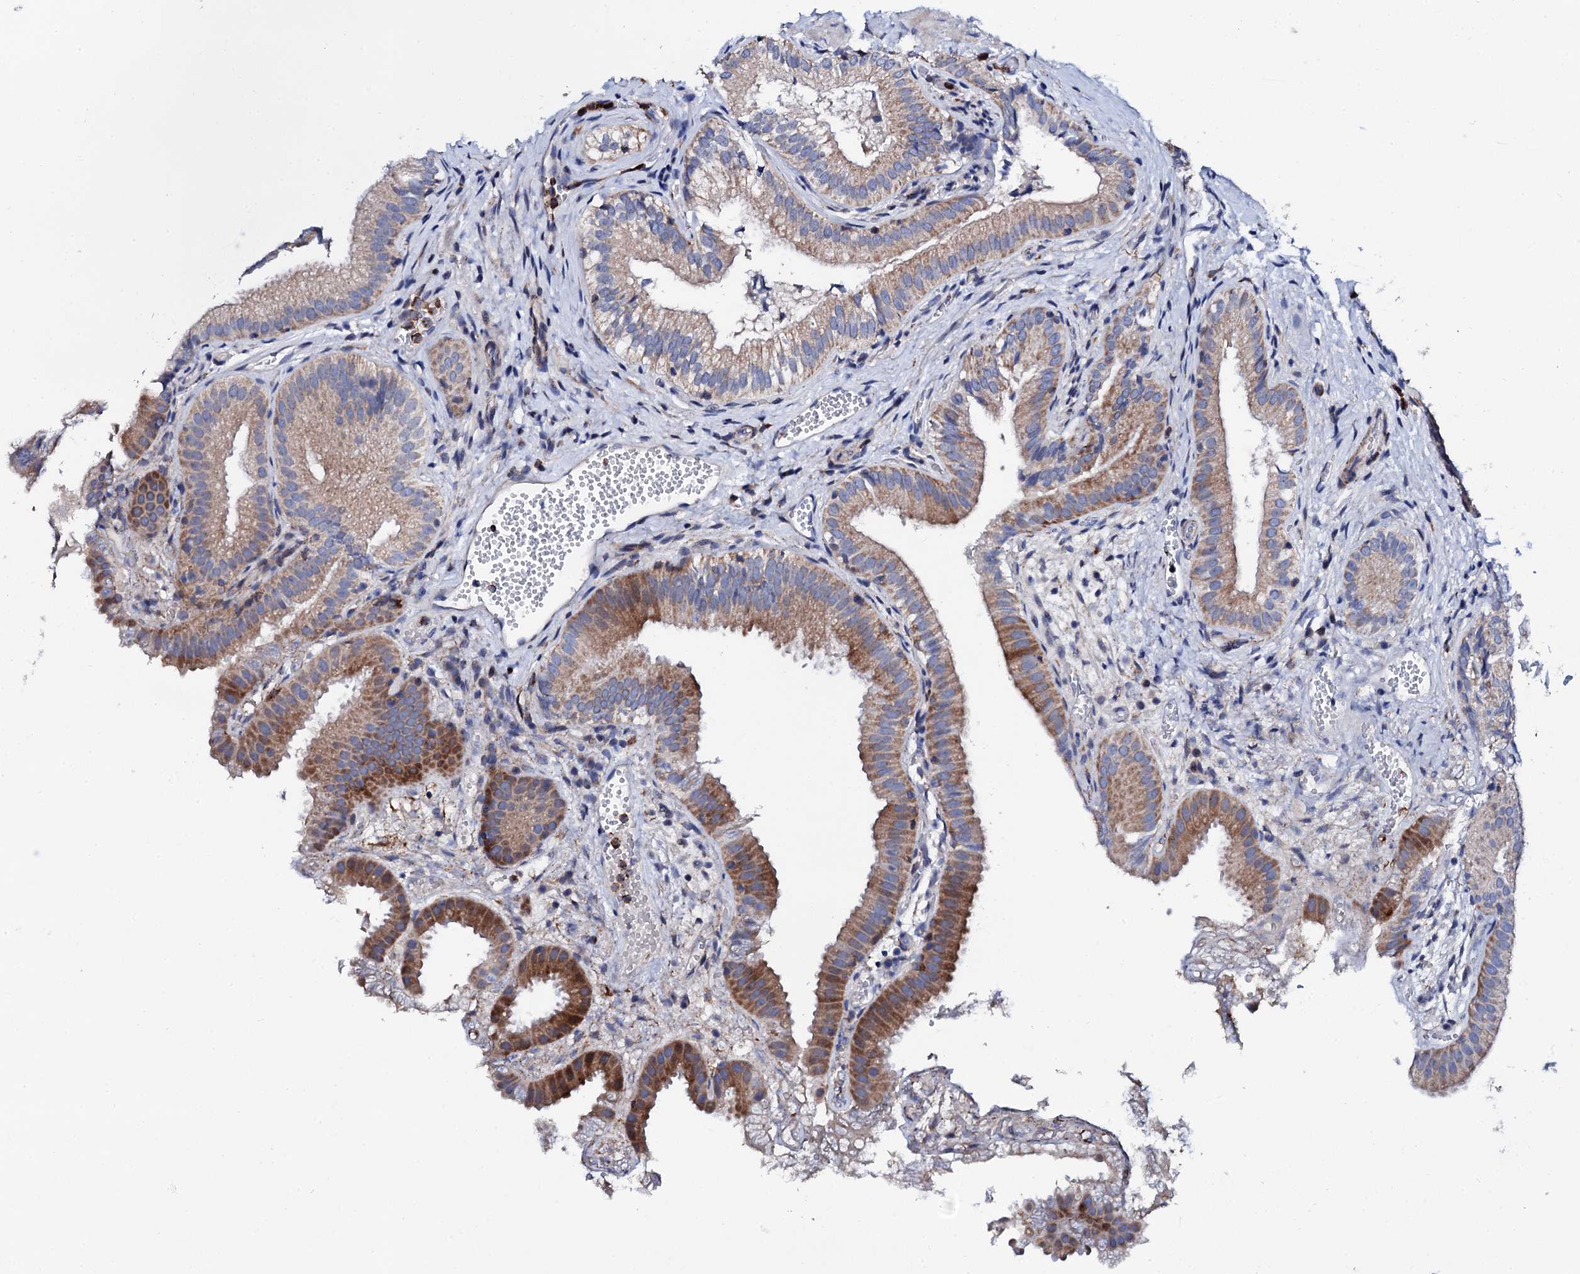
{"staining": {"intensity": "moderate", "quantity": ">75%", "location": "cytoplasmic/membranous"}, "tissue": "gallbladder", "cell_type": "Glandular cells", "image_type": "normal", "snomed": [{"axis": "morphology", "description": "Normal tissue, NOS"}, {"axis": "topography", "description": "Gallbladder"}], "caption": "Immunohistochemical staining of benign human gallbladder shows >75% levels of moderate cytoplasmic/membranous protein expression in approximately >75% of glandular cells. The protein is stained brown, and the nuclei are stained in blue (DAB IHC with brightfield microscopy, high magnification).", "gene": "TCIRG1", "patient": {"sex": "female", "age": 30}}